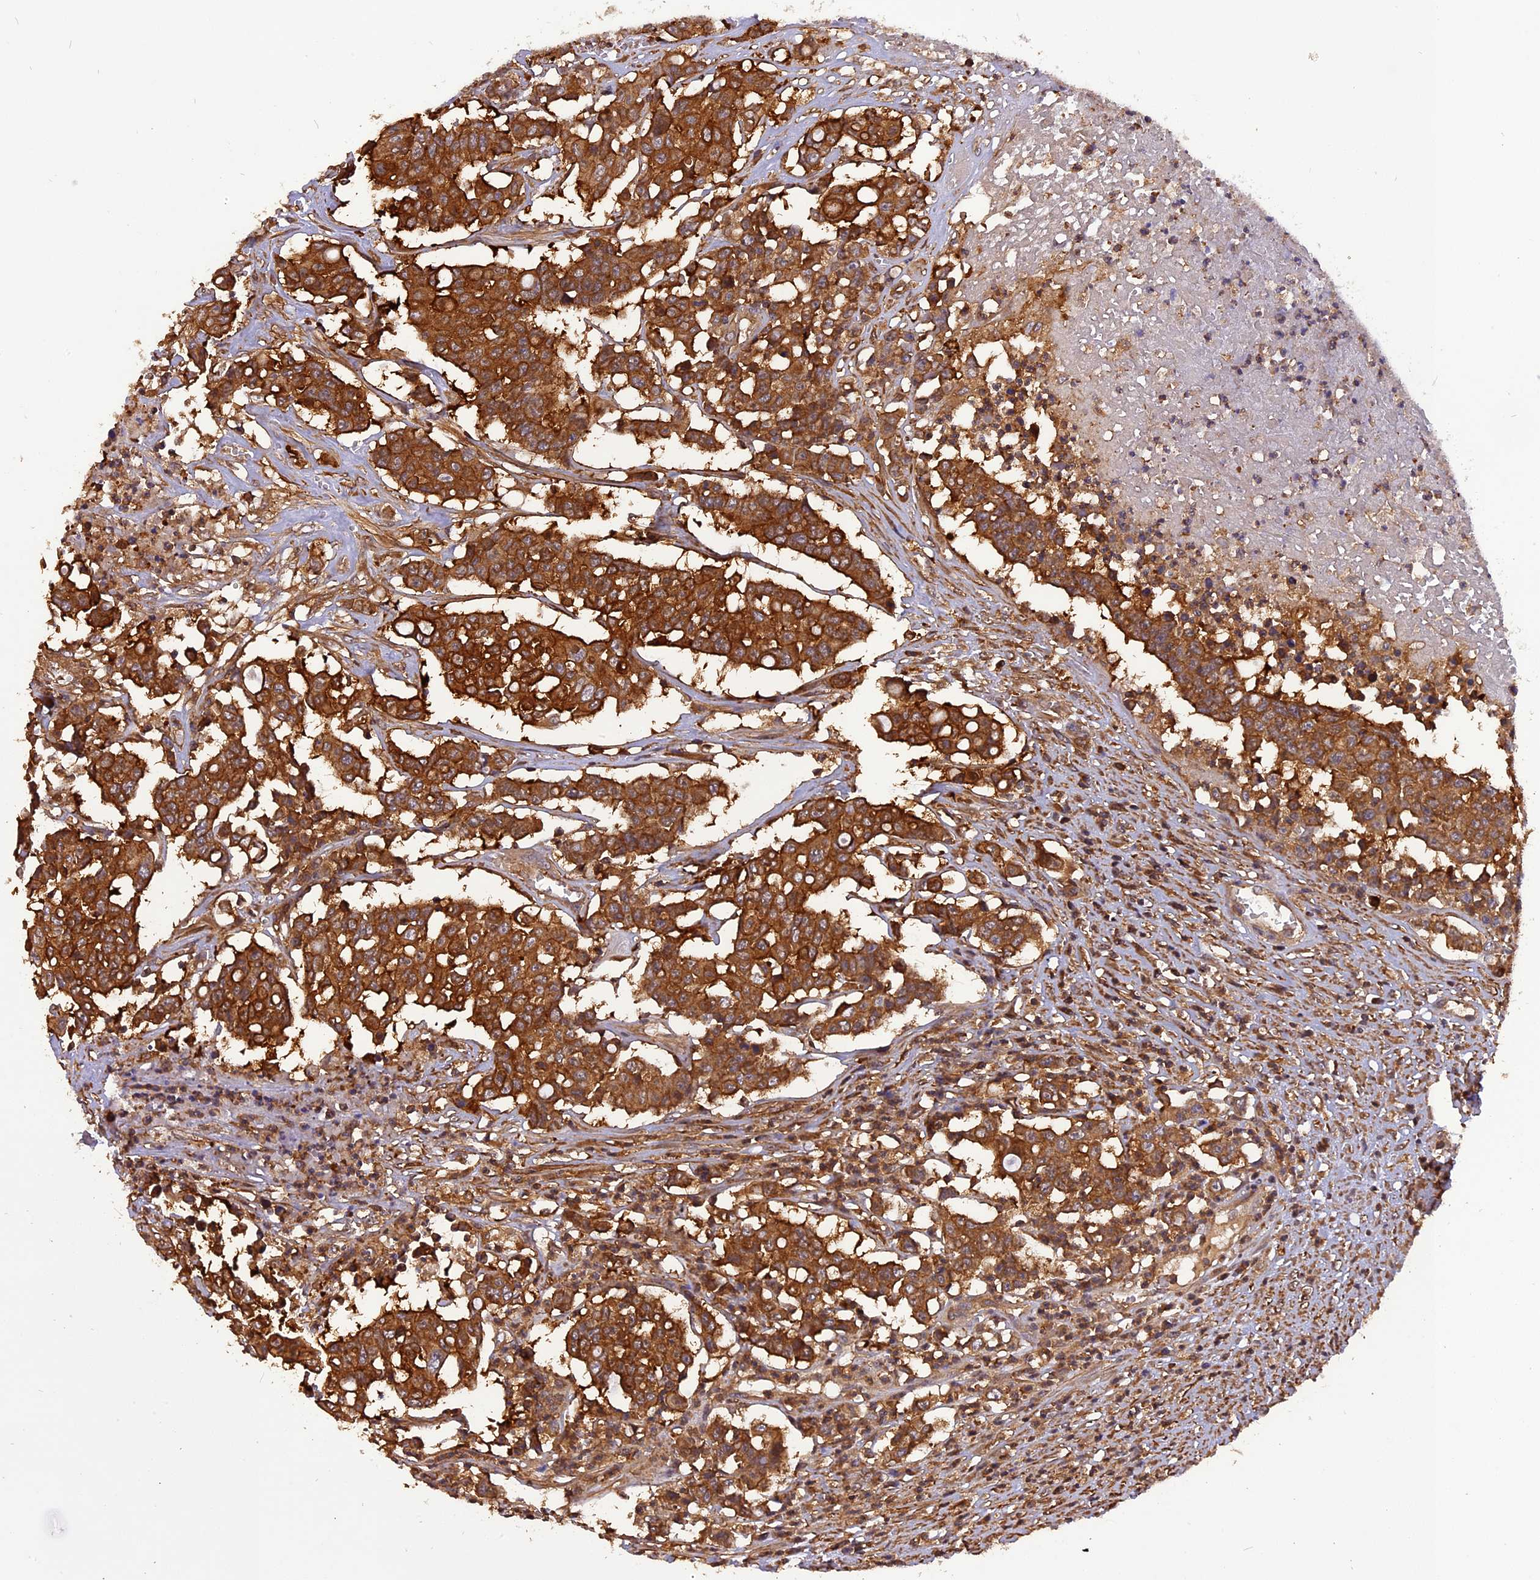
{"staining": {"intensity": "strong", "quantity": ">75%", "location": "cytoplasmic/membranous"}, "tissue": "colorectal cancer", "cell_type": "Tumor cells", "image_type": "cancer", "snomed": [{"axis": "morphology", "description": "Adenocarcinoma, NOS"}, {"axis": "topography", "description": "Colon"}], "caption": "IHC micrograph of neoplastic tissue: colorectal cancer (adenocarcinoma) stained using immunohistochemistry demonstrates high levels of strong protein expression localized specifically in the cytoplasmic/membranous of tumor cells, appearing as a cytoplasmic/membranous brown color.", "gene": "STOML1", "patient": {"sex": "male", "age": 51}}